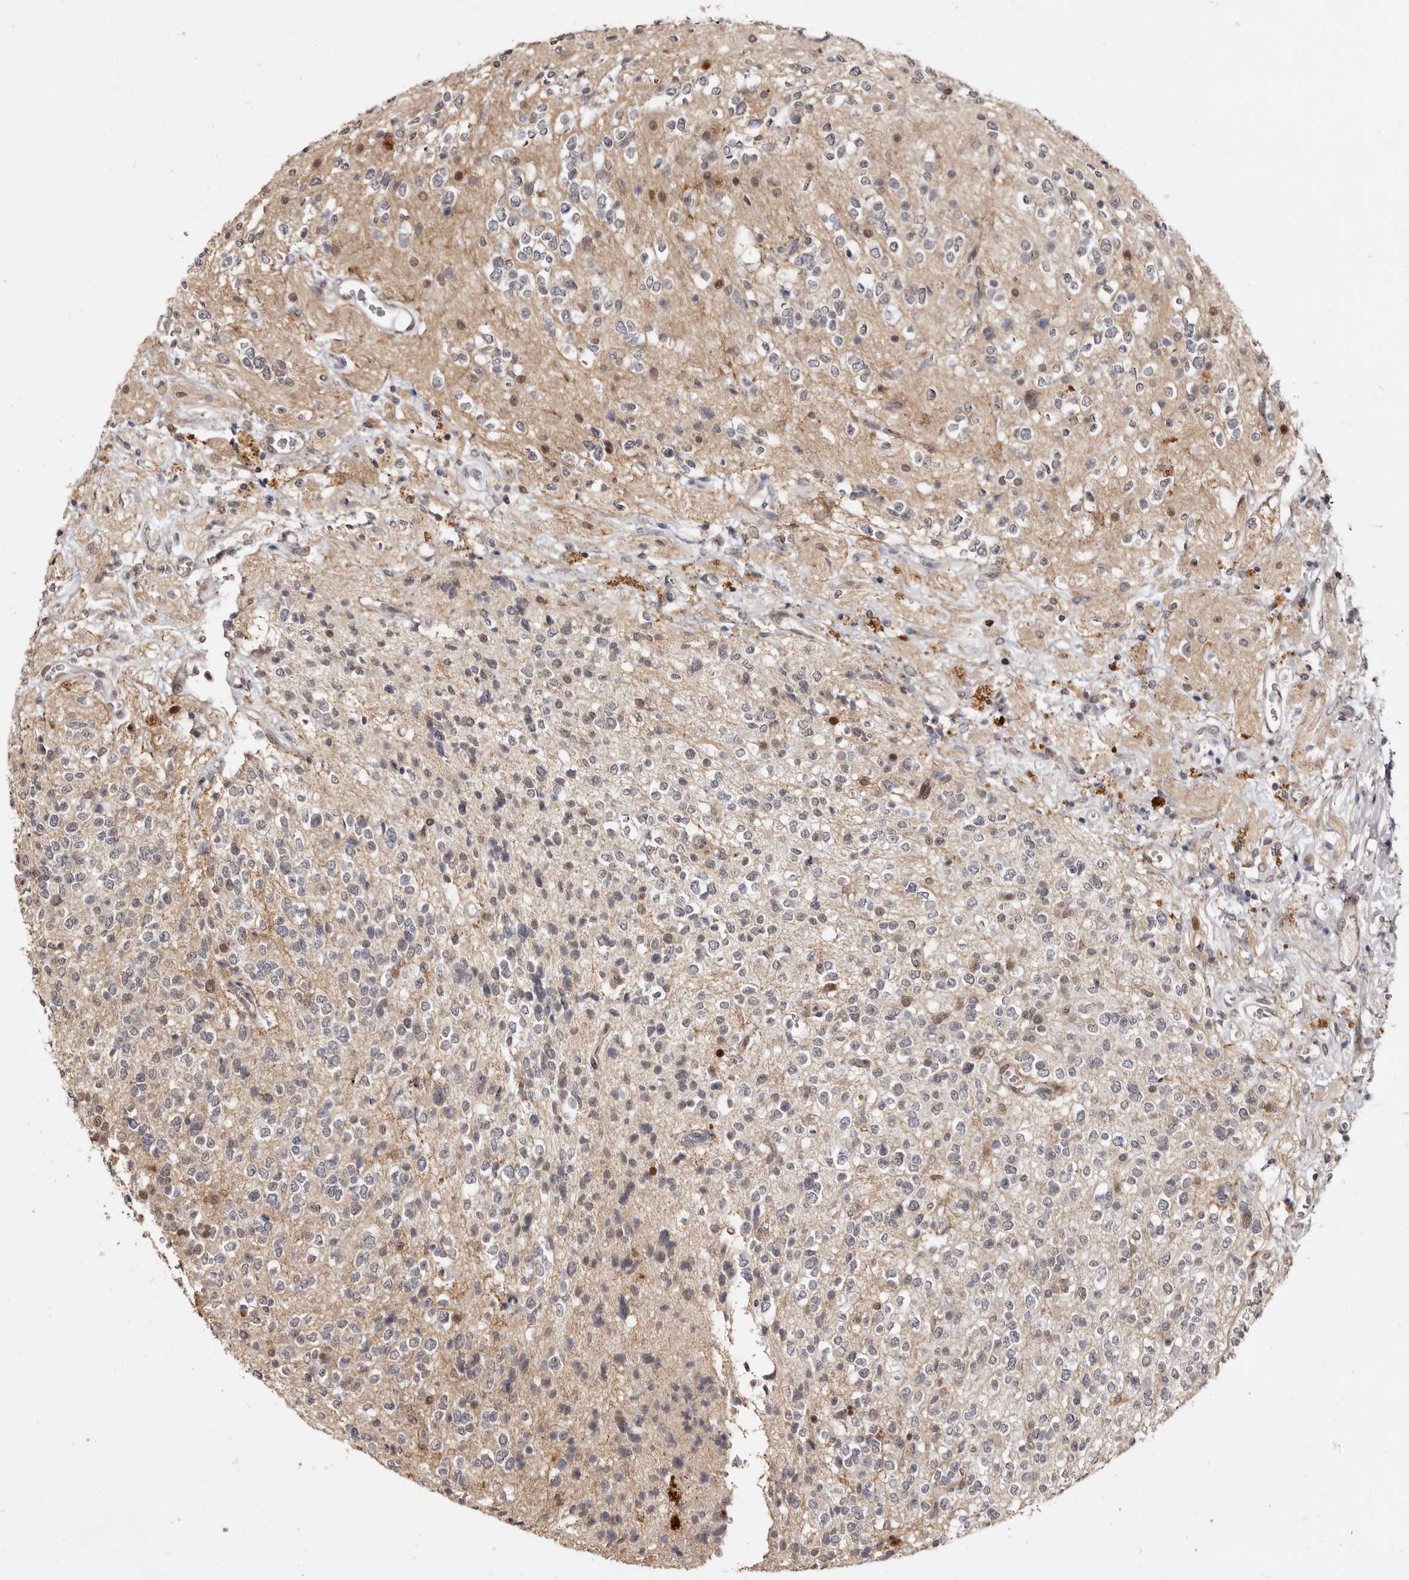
{"staining": {"intensity": "negative", "quantity": "none", "location": "none"}, "tissue": "glioma", "cell_type": "Tumor cells", "image_type": "cancer", "snomed": [{"axis": "morphology", "description": "Glioma, malignant, High grade"}, {"axis": "topography", "description": "Brain"}], "caption": "A histopathology image of malignant high-grade glioma stained for a protein shows no brown staining in tumor cells.", "gene": "ZNF326", "patient": {"sex": "male", "age": 34}}